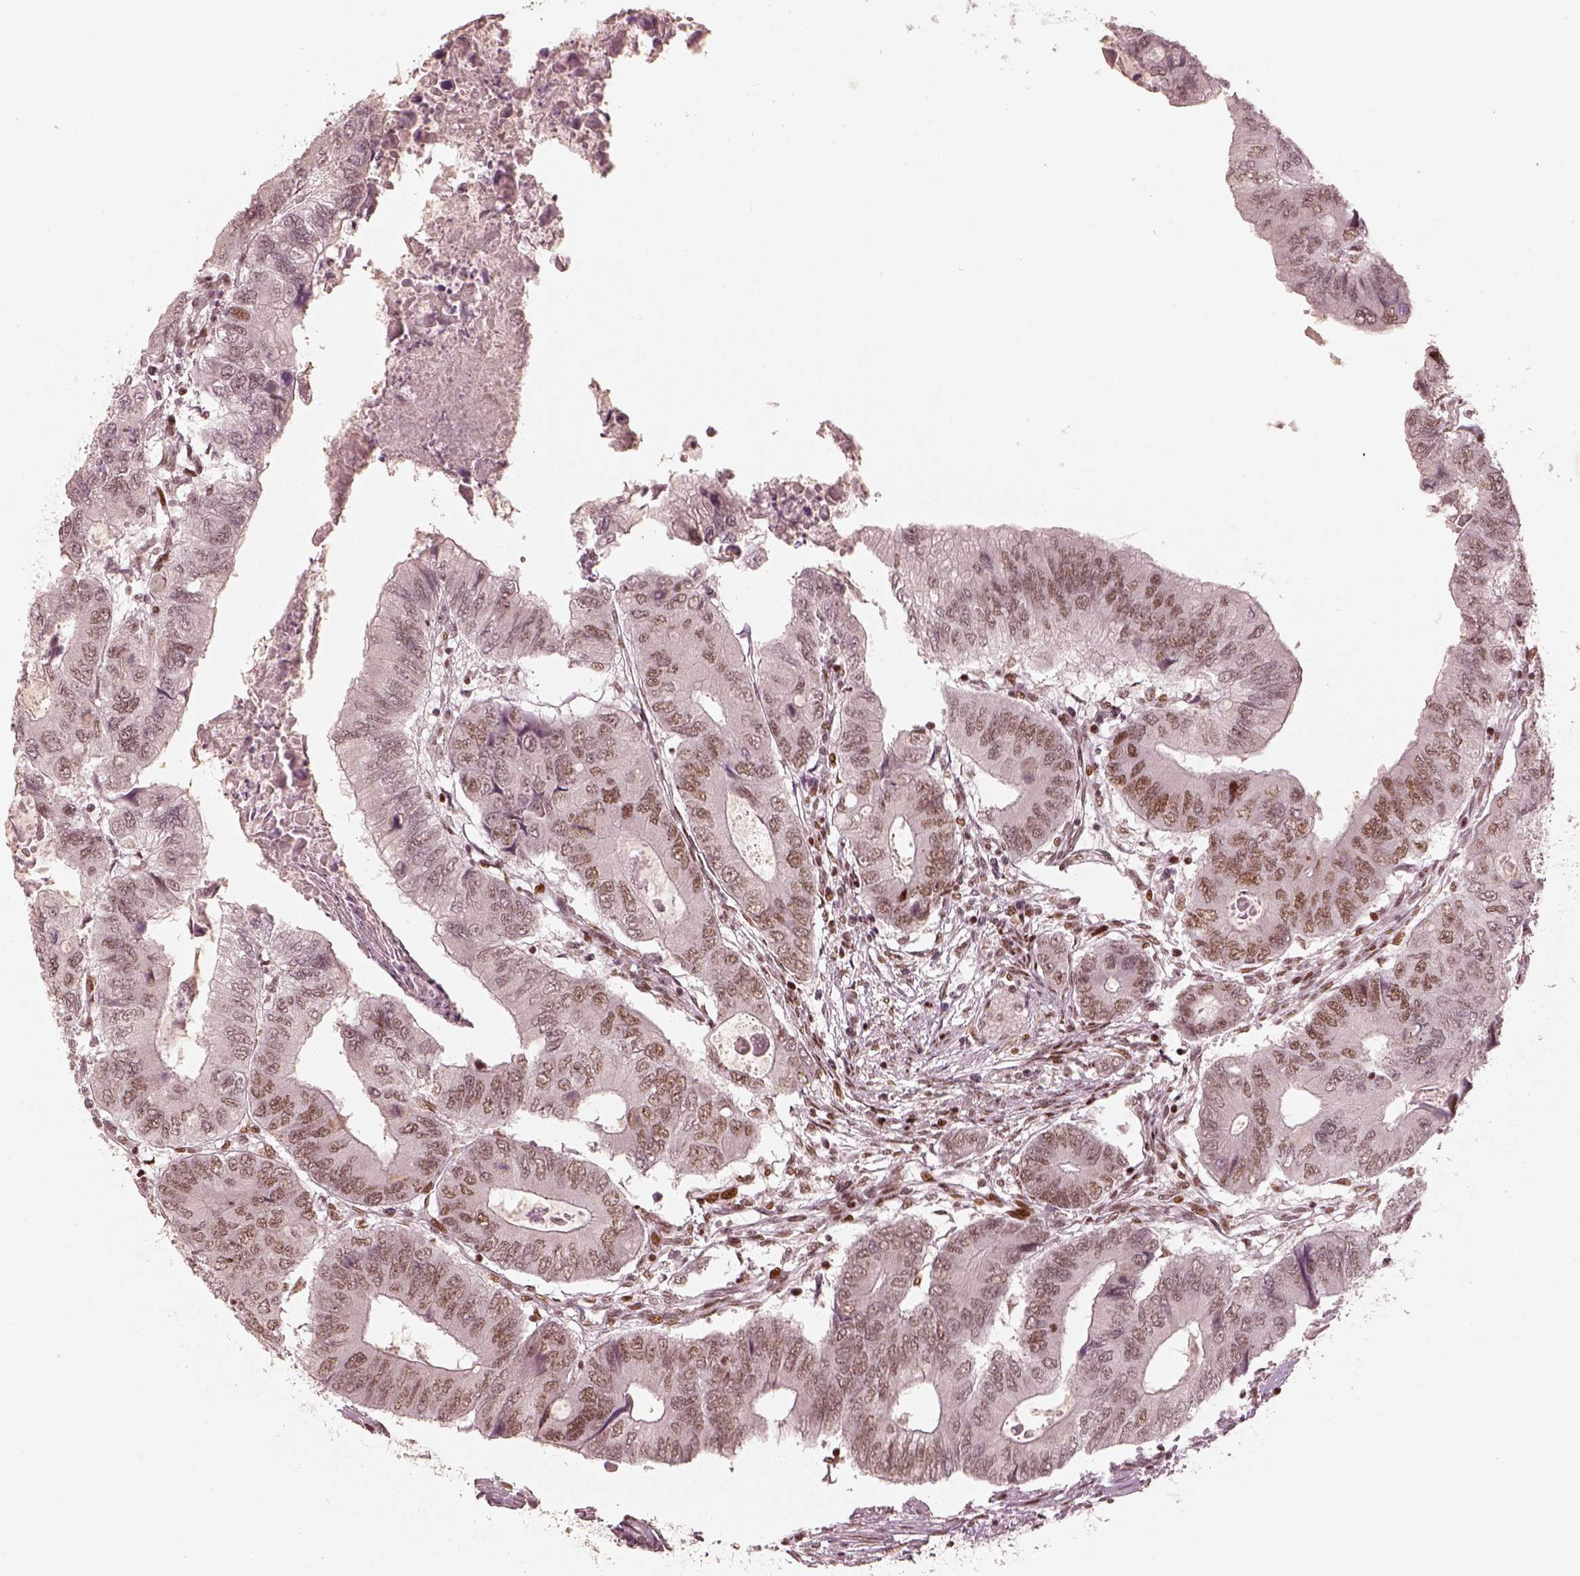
{"staining": {"intensity": "moderate", "quantity": ">75%", "location": "nuclear"}, "tissue": "colorectal cancer", "cell_type": "Tumor cells", "image_type": "cancer", "snomed": [{"axis": "morphology", "description": "Adenocarcinoma, NOS"}, {"axis": "topography", "description": "Colon"}], "caption": "Tumor cells reveal medium levels of moderate nuclear staining in about >75% of cells in colorectal cancer (adenocarcinoma).", "gene": "HNRNPC", "patient": {"sex": "male", "age": 53}}